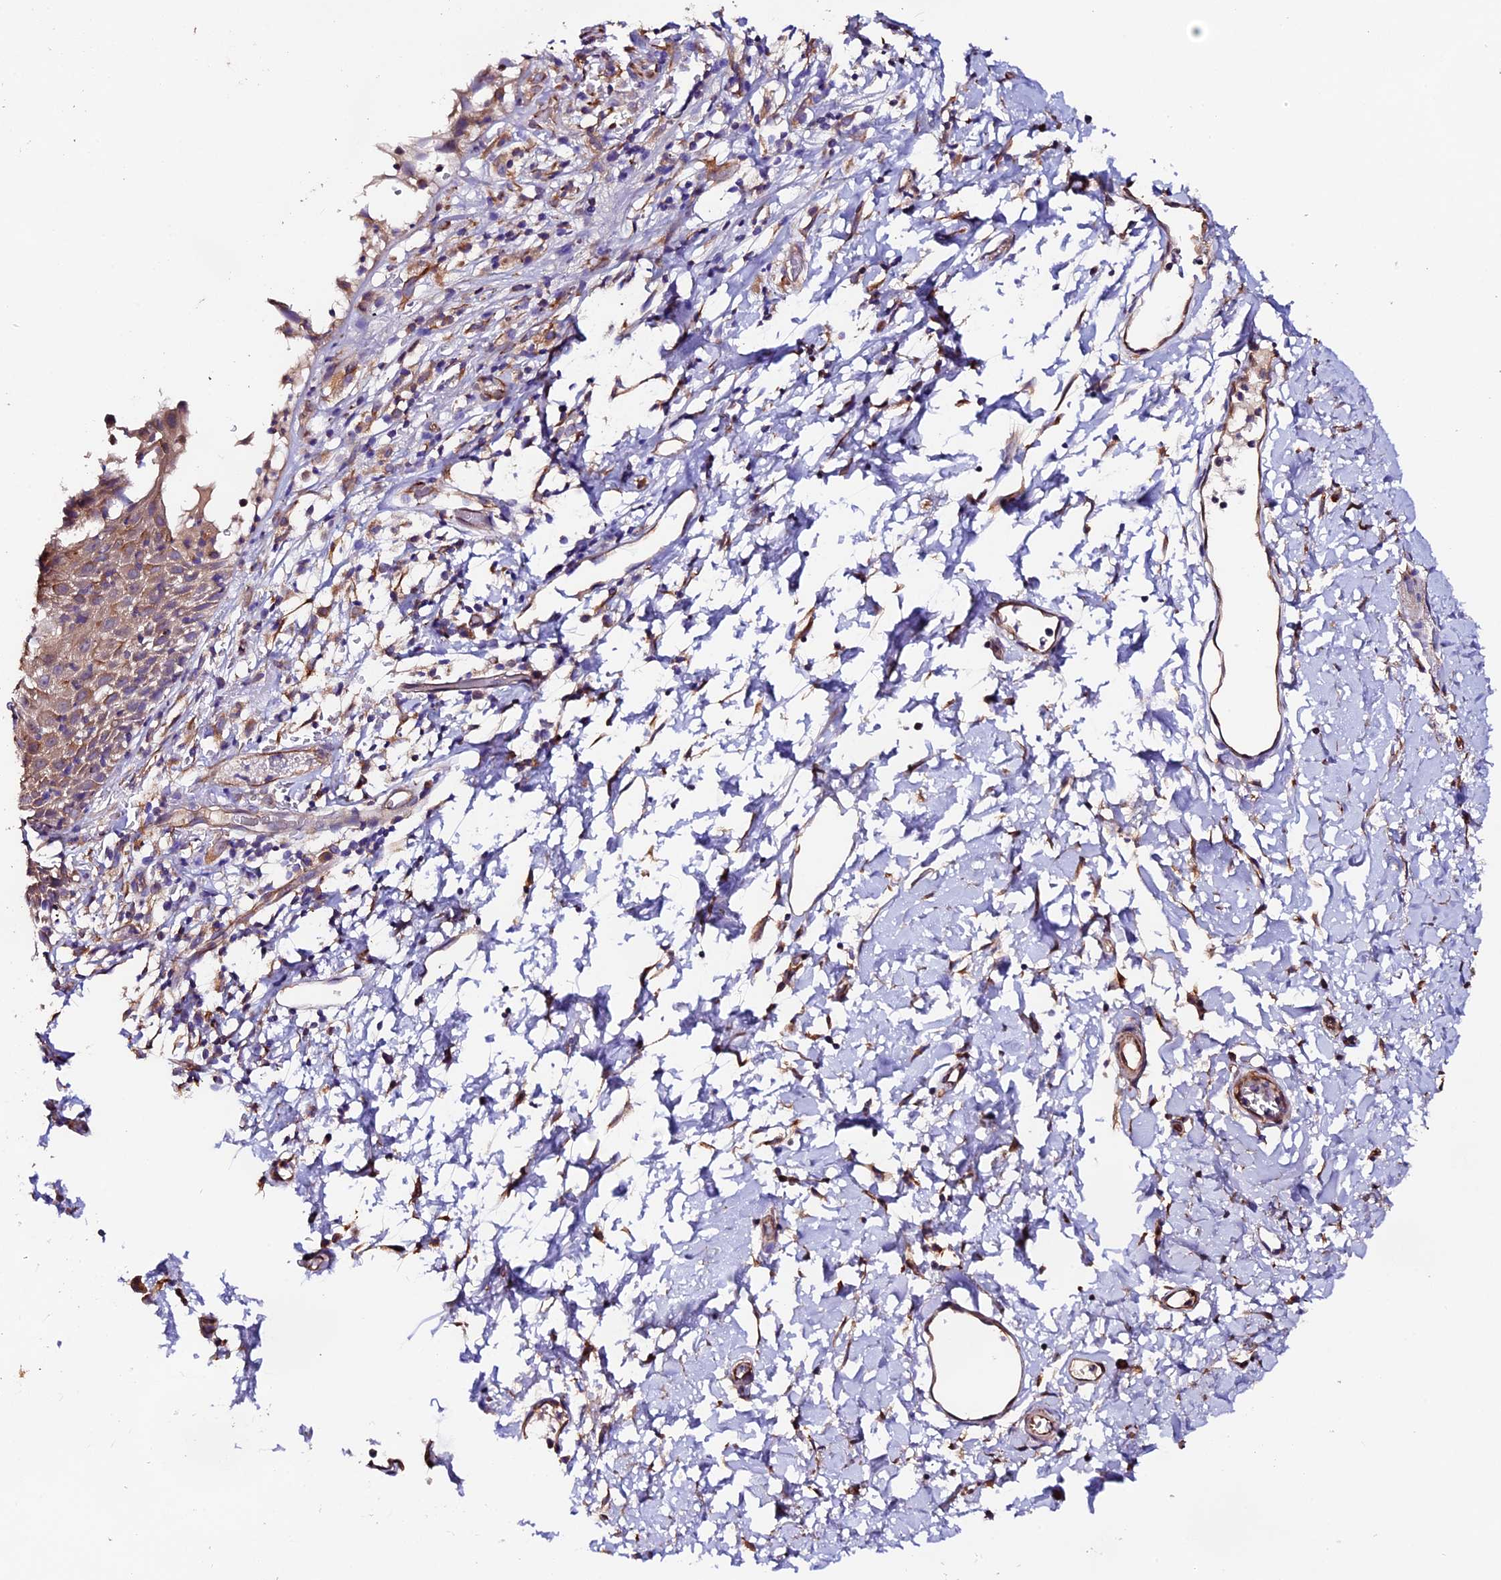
{"staining": {"intensity": "weak", "quantity": "25%-75%", "location": "cytoplasmic/membranous"}, "tissue": "skin", "cell_type": "Epidermal cells", "image_type": "normal", "snomed": [{"axis": "morphology", "description": "Normal tissue, NOS"}, {"axis": "topography", "description": "Vulva"}], "caption": "Weak cytoplasmic/membranous protein expression is identified in approximately 25%-75% of epidermal cells in skin. (IHC, brightfield microscopy, high magnification).", "gene": "CLN5", "patient": {"sex": "female", "age": 68}}